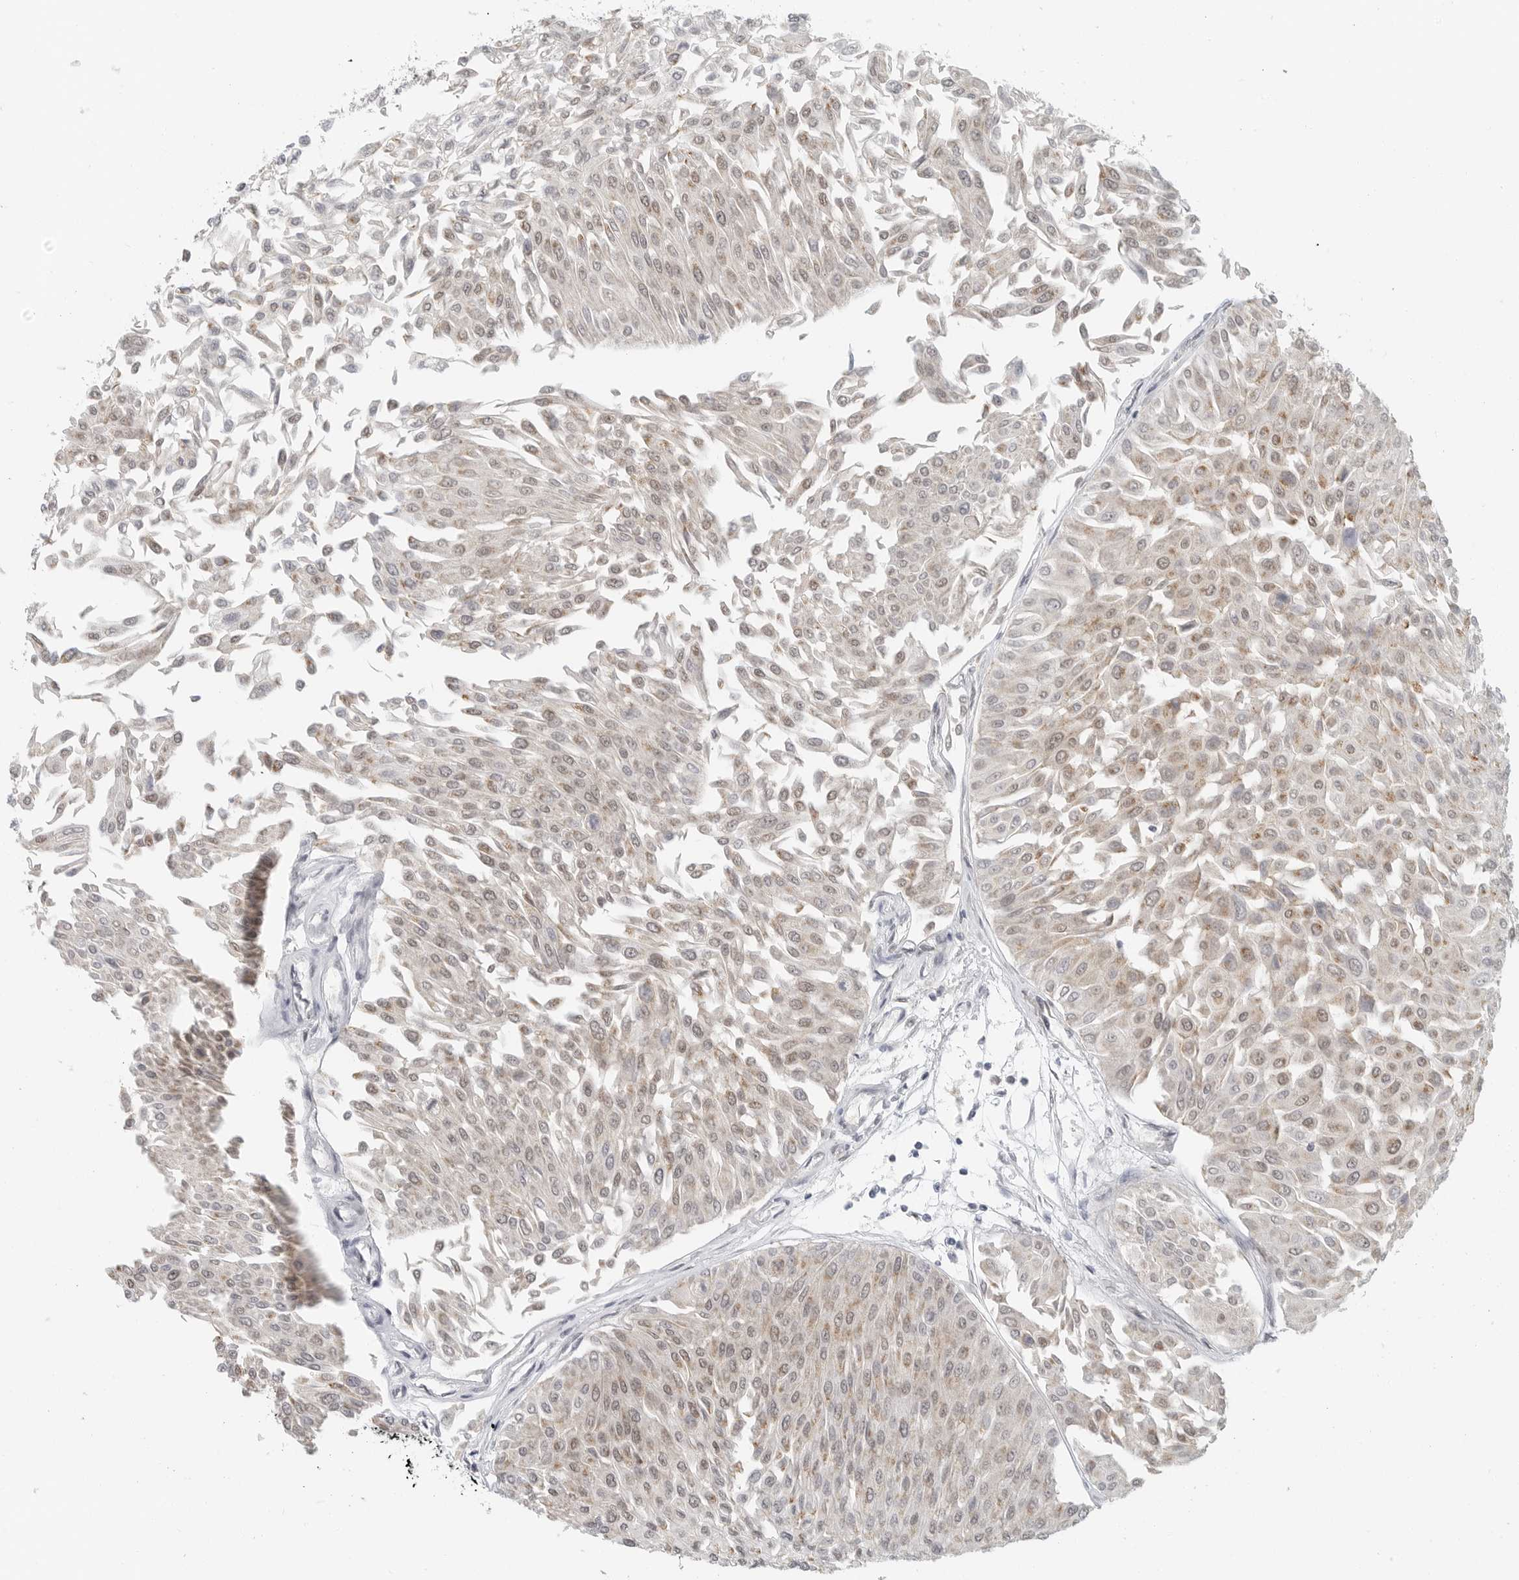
{"staining": {"intensity": "moderate", "quantity": "25%-75%", "location": "cytoplasmic/membranous,nuclear"}, "tissue": "urothelial cancer", "cell_type": "Tumor cells", "image_type": "cancer", "snomed": [{"axis": "morphology", "description": "Urothelial carcinoma, Low grade"}, {"axis": "topography", "description": "Urinary bladder"}], "caption": "Immunohistochemical staining of low-grade urothelial carcinoma exhibits moderate cytoplasmic/membranous and nuclear protein expression in about 25%-75% of tumor cells.", "gene": "IL12RB2", "patient": {"sex": "male", "age": 67}}